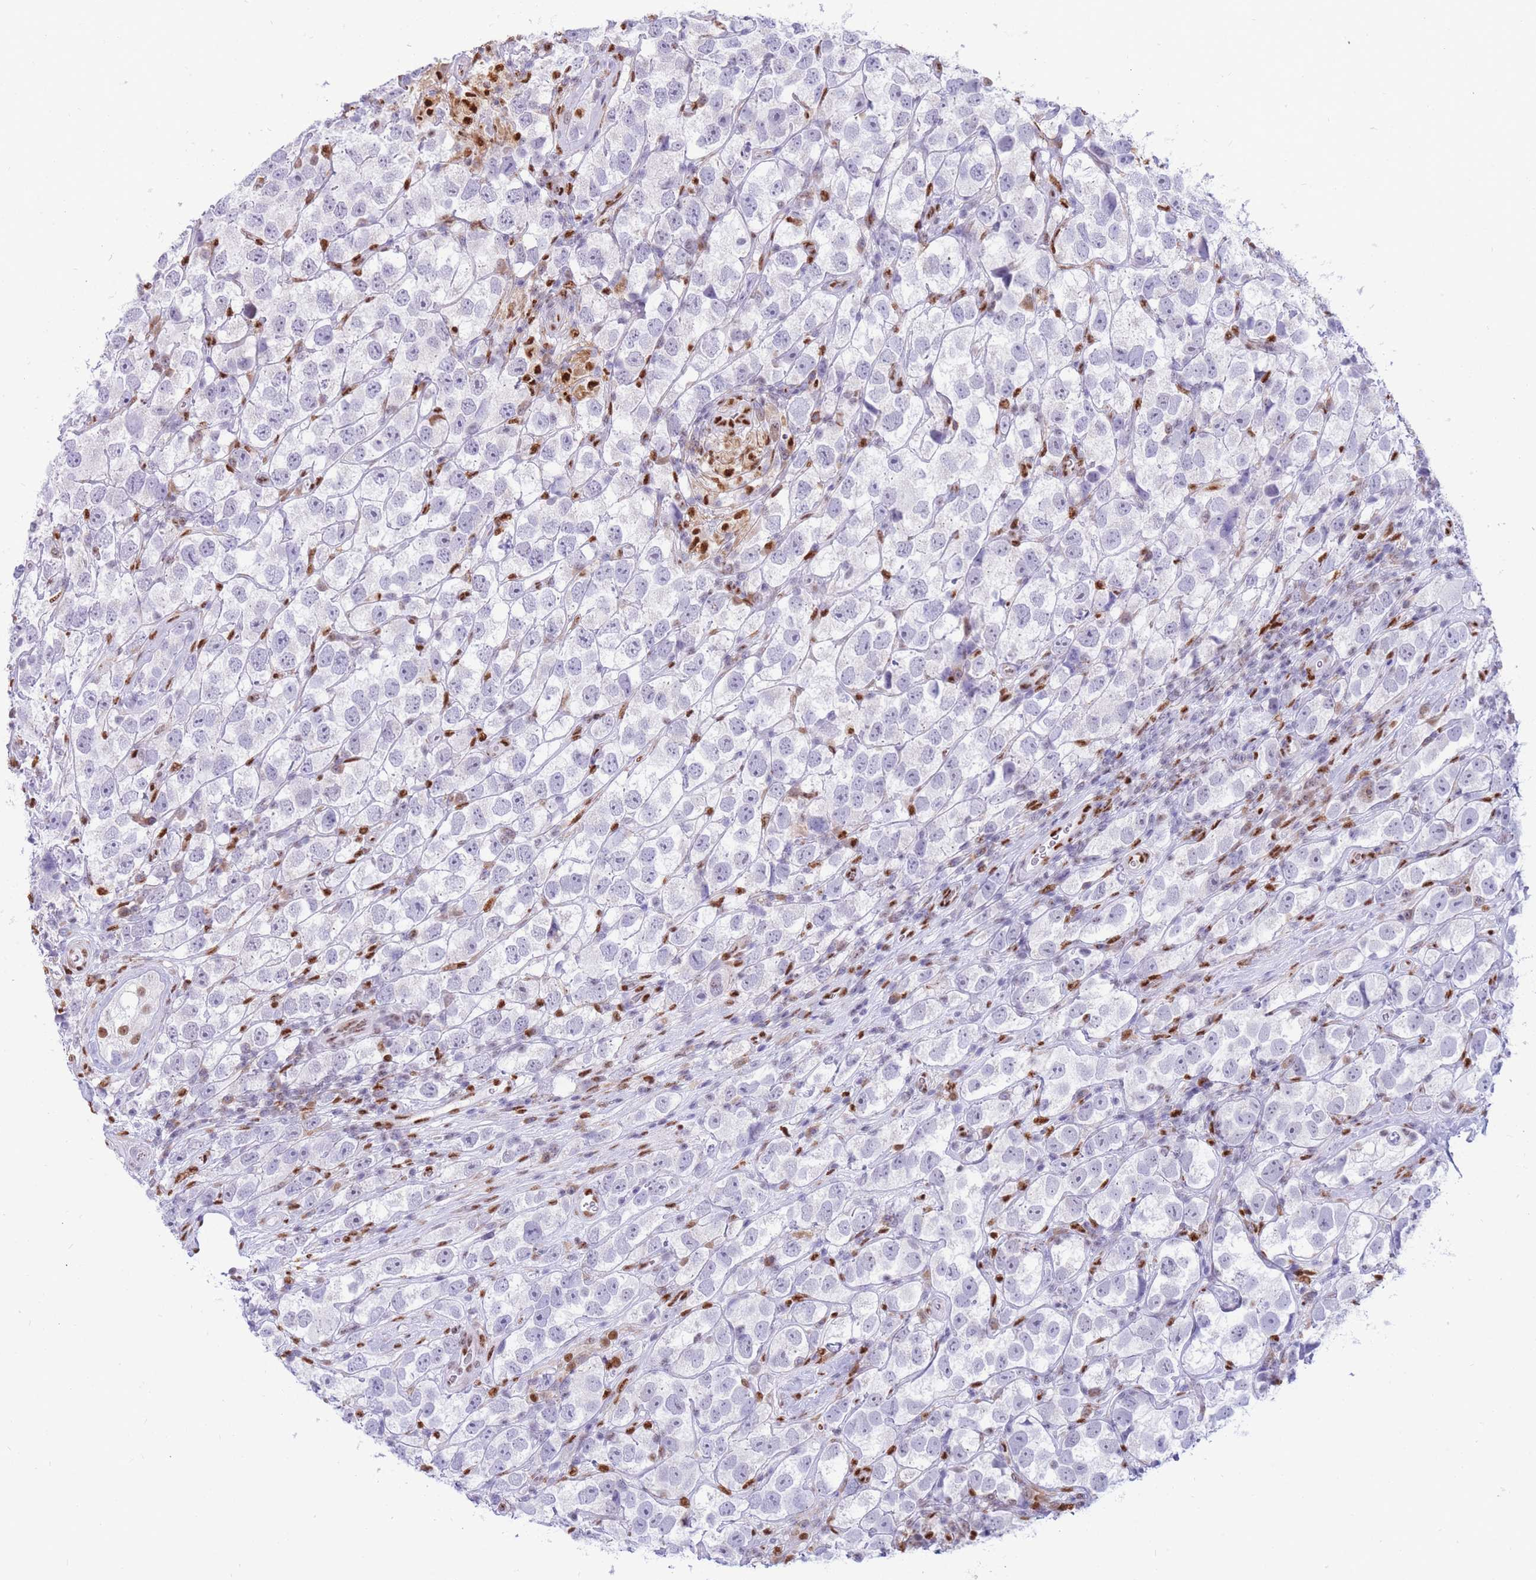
{"staining": {"intensity": "negative", "quantity": "none", "location": "none"}, "tissue": "testis cancer", "cell_type": "Tumor cells", "image_type": "cancer", "snomed": [{"axis": "morphology", "description": "Seminoma, NOS"}, {"axis": "topography", "description": "Testis"}], "caption": "Tumor cells show no significant protein staining in testis cancer.", "gene": "FAM153A", "patient": {"sex": "male", "age": 26}}